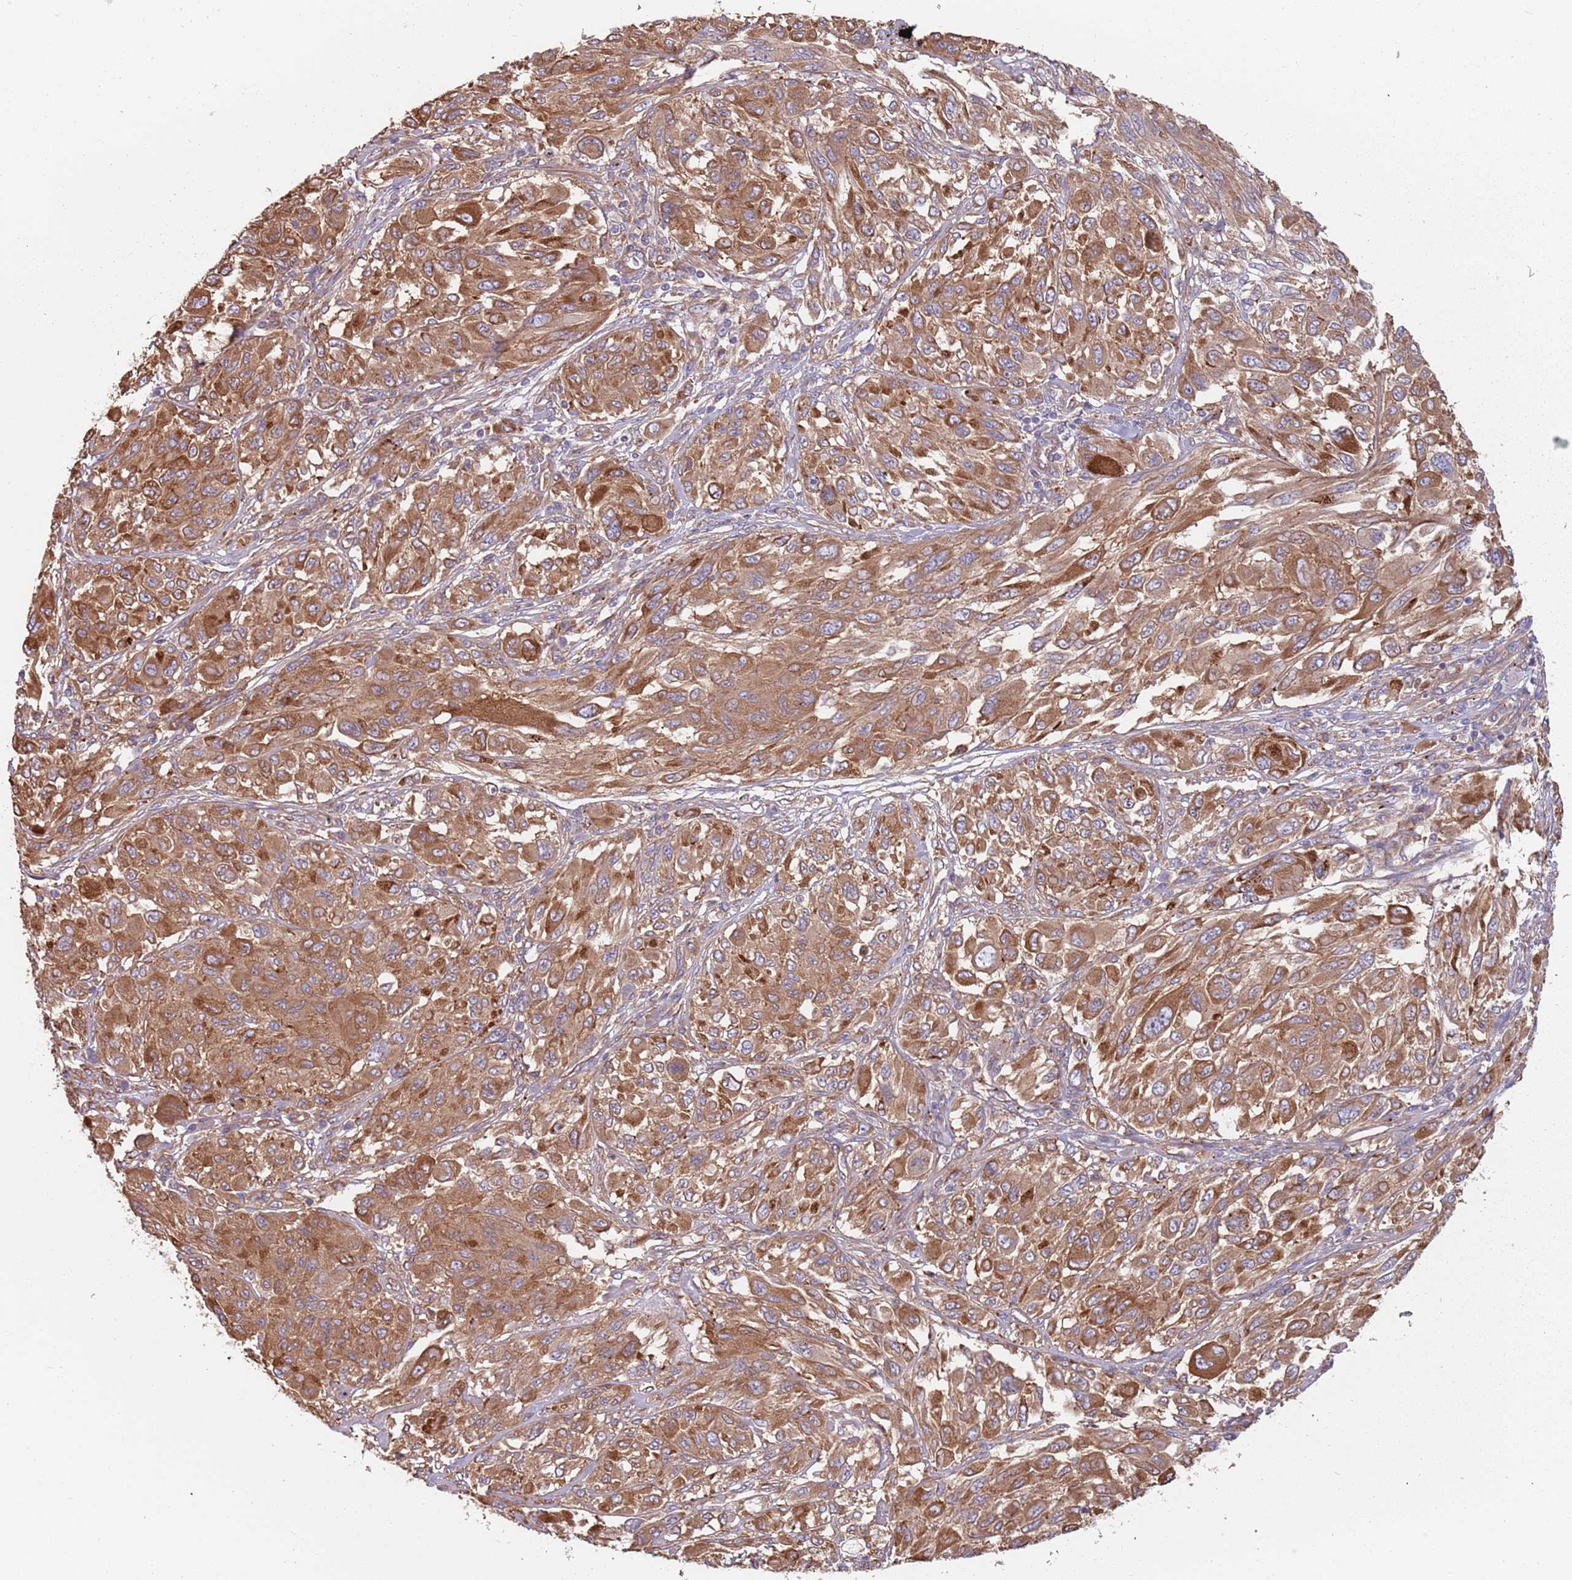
{"staining": {"intensity": "strong", "quantity": ">75%", "location": "cytoplasmic/membranous"}, "tissue": "melanoma", "cell_type": "Tumor cells", "image_type": "cancer", "snomed": [{"axis": "morphology", "description": "Malignant melanoma, NOS"}, {"axis": "topography", "description": "Skin"}], "caption": "Strong cytoplasmic/membranous protein positivity is identified in approximately >75% of tumor cells in malignant melanoma. (Stains: DAB in brown, nuclei in blue, Microscopy: brightfield microscopy at high magnification).", "gene": "SPDL1", "patient": {"sex": "female", "age": 91}}